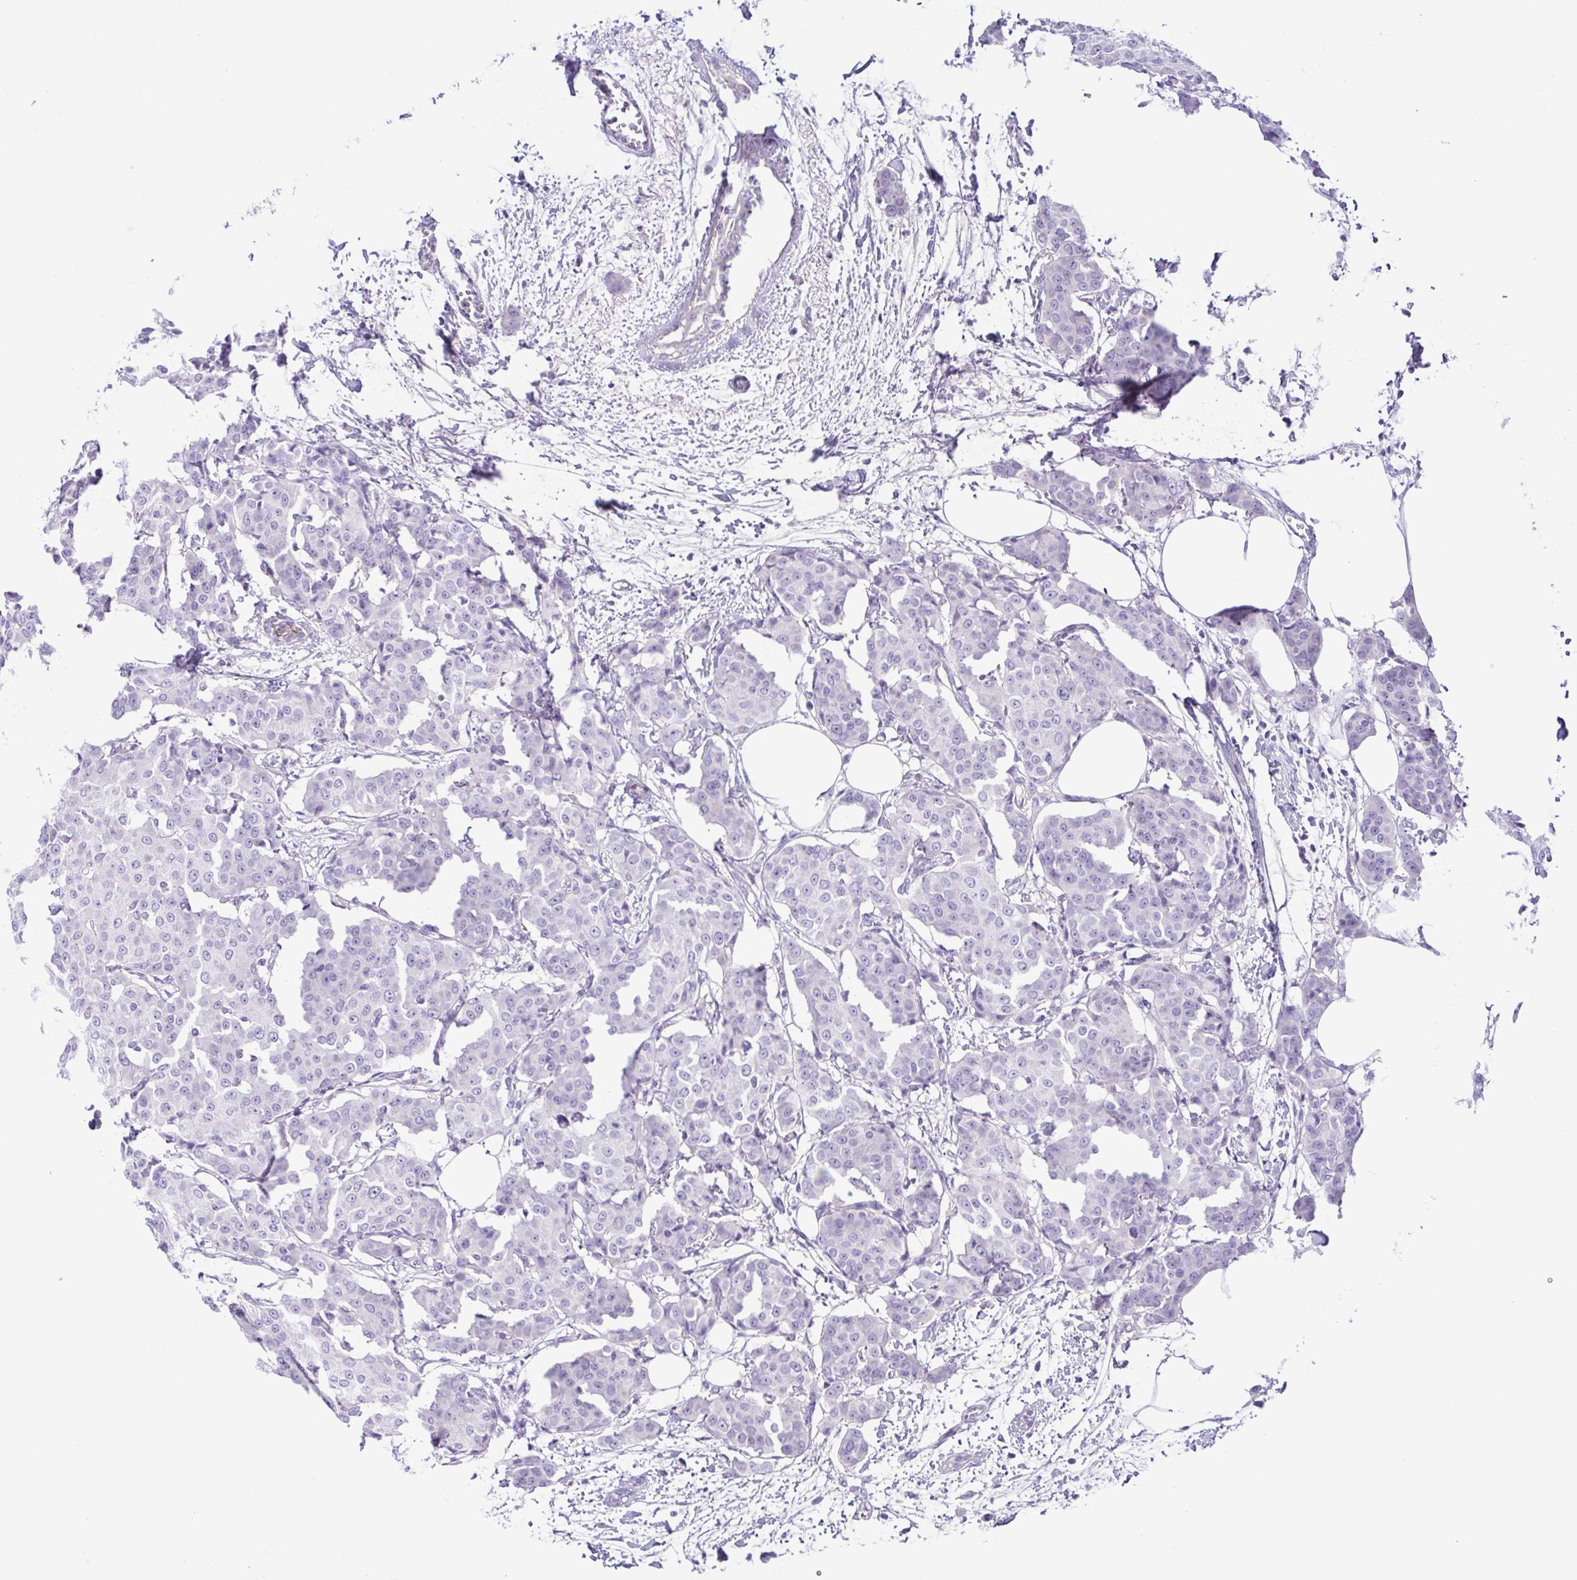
{"staining": {"intensity": "negative", "quantity": "none", "location": "none"}, "tissue": "breast cancer", "cell_type": "Tumor cells", "image_type": "cancer", "snomed": [{"axis": "morphology", "description": "Duct carcinoma"}, {"axis": "topography", "description": "Breast"}], "caption": "This is an immunohistochemistry (IHC) photomicrograph of breast cancer. There is no staining in tumor cells.", "gene": "ISM2", "patient": {"sex": "female", "age": 91}}